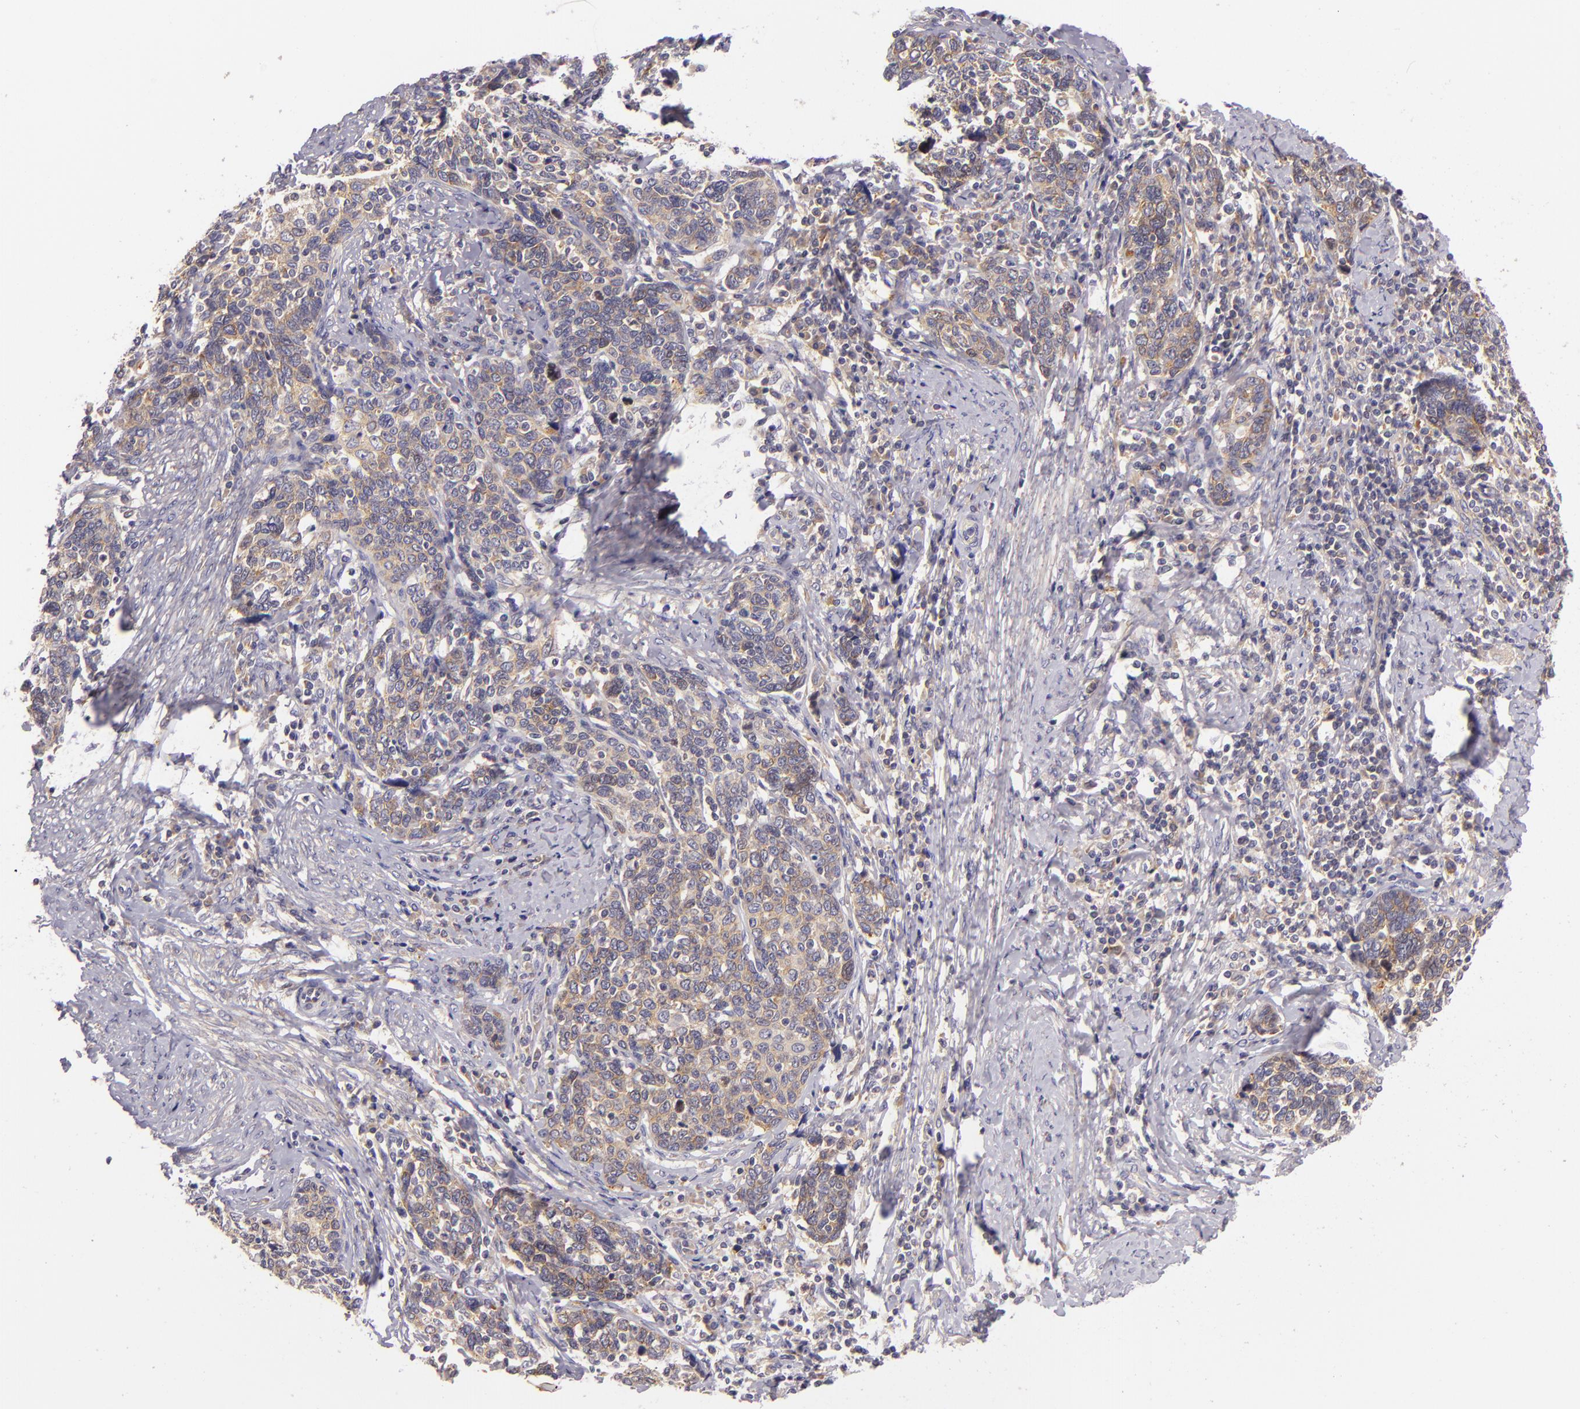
{"staining": {"intensity": "weak", "quantity": "<25%", "location": "cytoplasmic/membranous"}, "tissue": "cervical cancer", "cell_type": "Tumor cells", "image_type": "cancer", "snomed": [{"axis": "morphology", "description": "Squamous cell carcinoma, NOS"}, {"axis": "topography", "description": "Cervix"}], "caption": "IHC micrograph of human cervical cancer stained for a protein (brown), which demonstrates no positivity in tumor cells.", "gene": "UPF3B", "patient": {"sex": "female", "age": 41}}